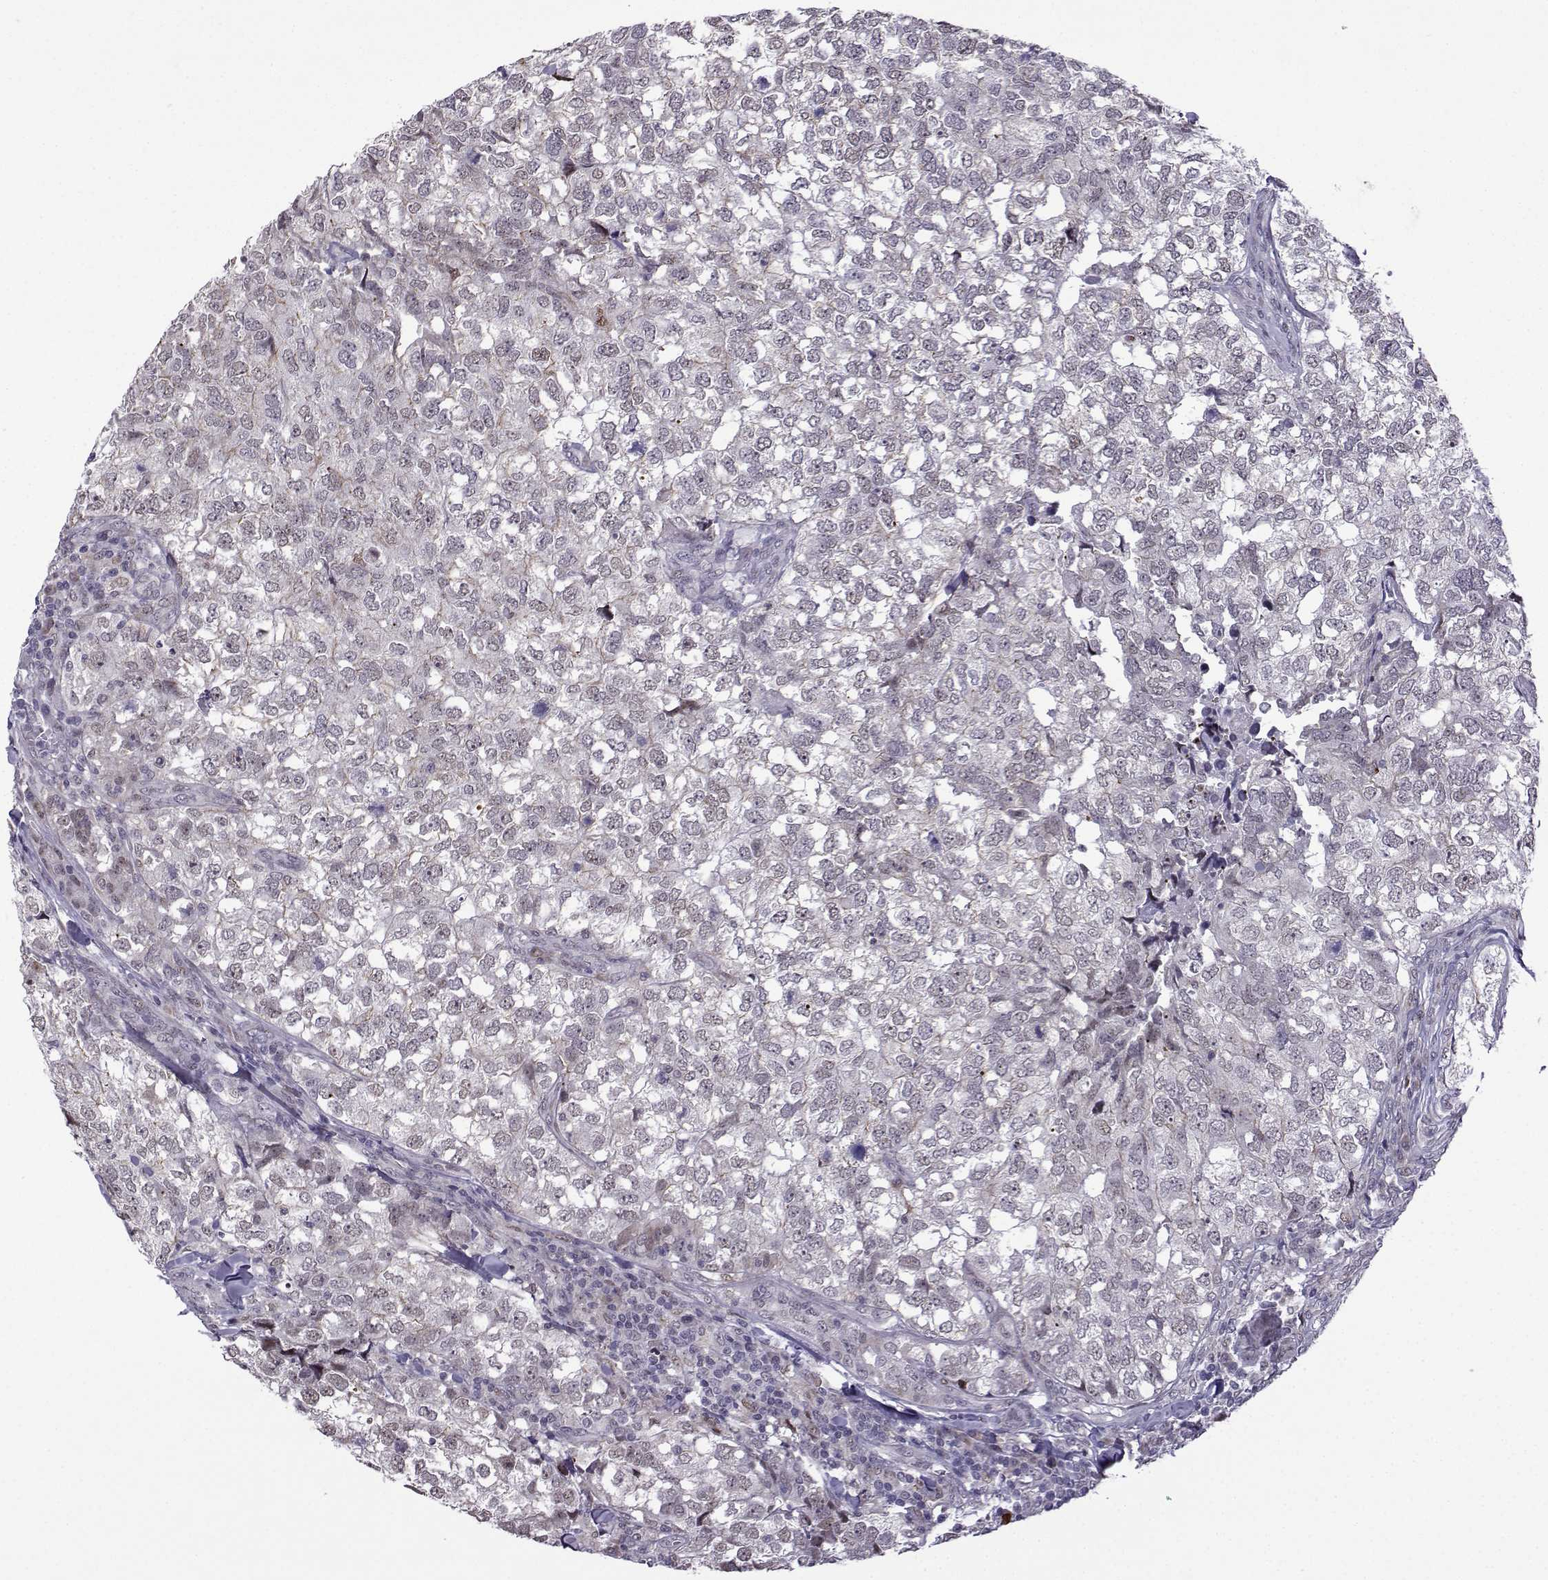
{"staining": {"intensity": "negative", "quantity": "none", "location": "none"}, "tissue": "breast cancer", "cell_type": "Tumor cells", "image_type": "cancer", "snomed": [{"axis": "morphology", "description": "Duct carcinoma"}, {"axis": "topography", "description": "Breast"}], "caption": "Tumor cells are negative for protein expression in human breast infiltrating ductal carcinoma.", "gene": "FGF3", "patient": {"sex": "female", "age": 30}}